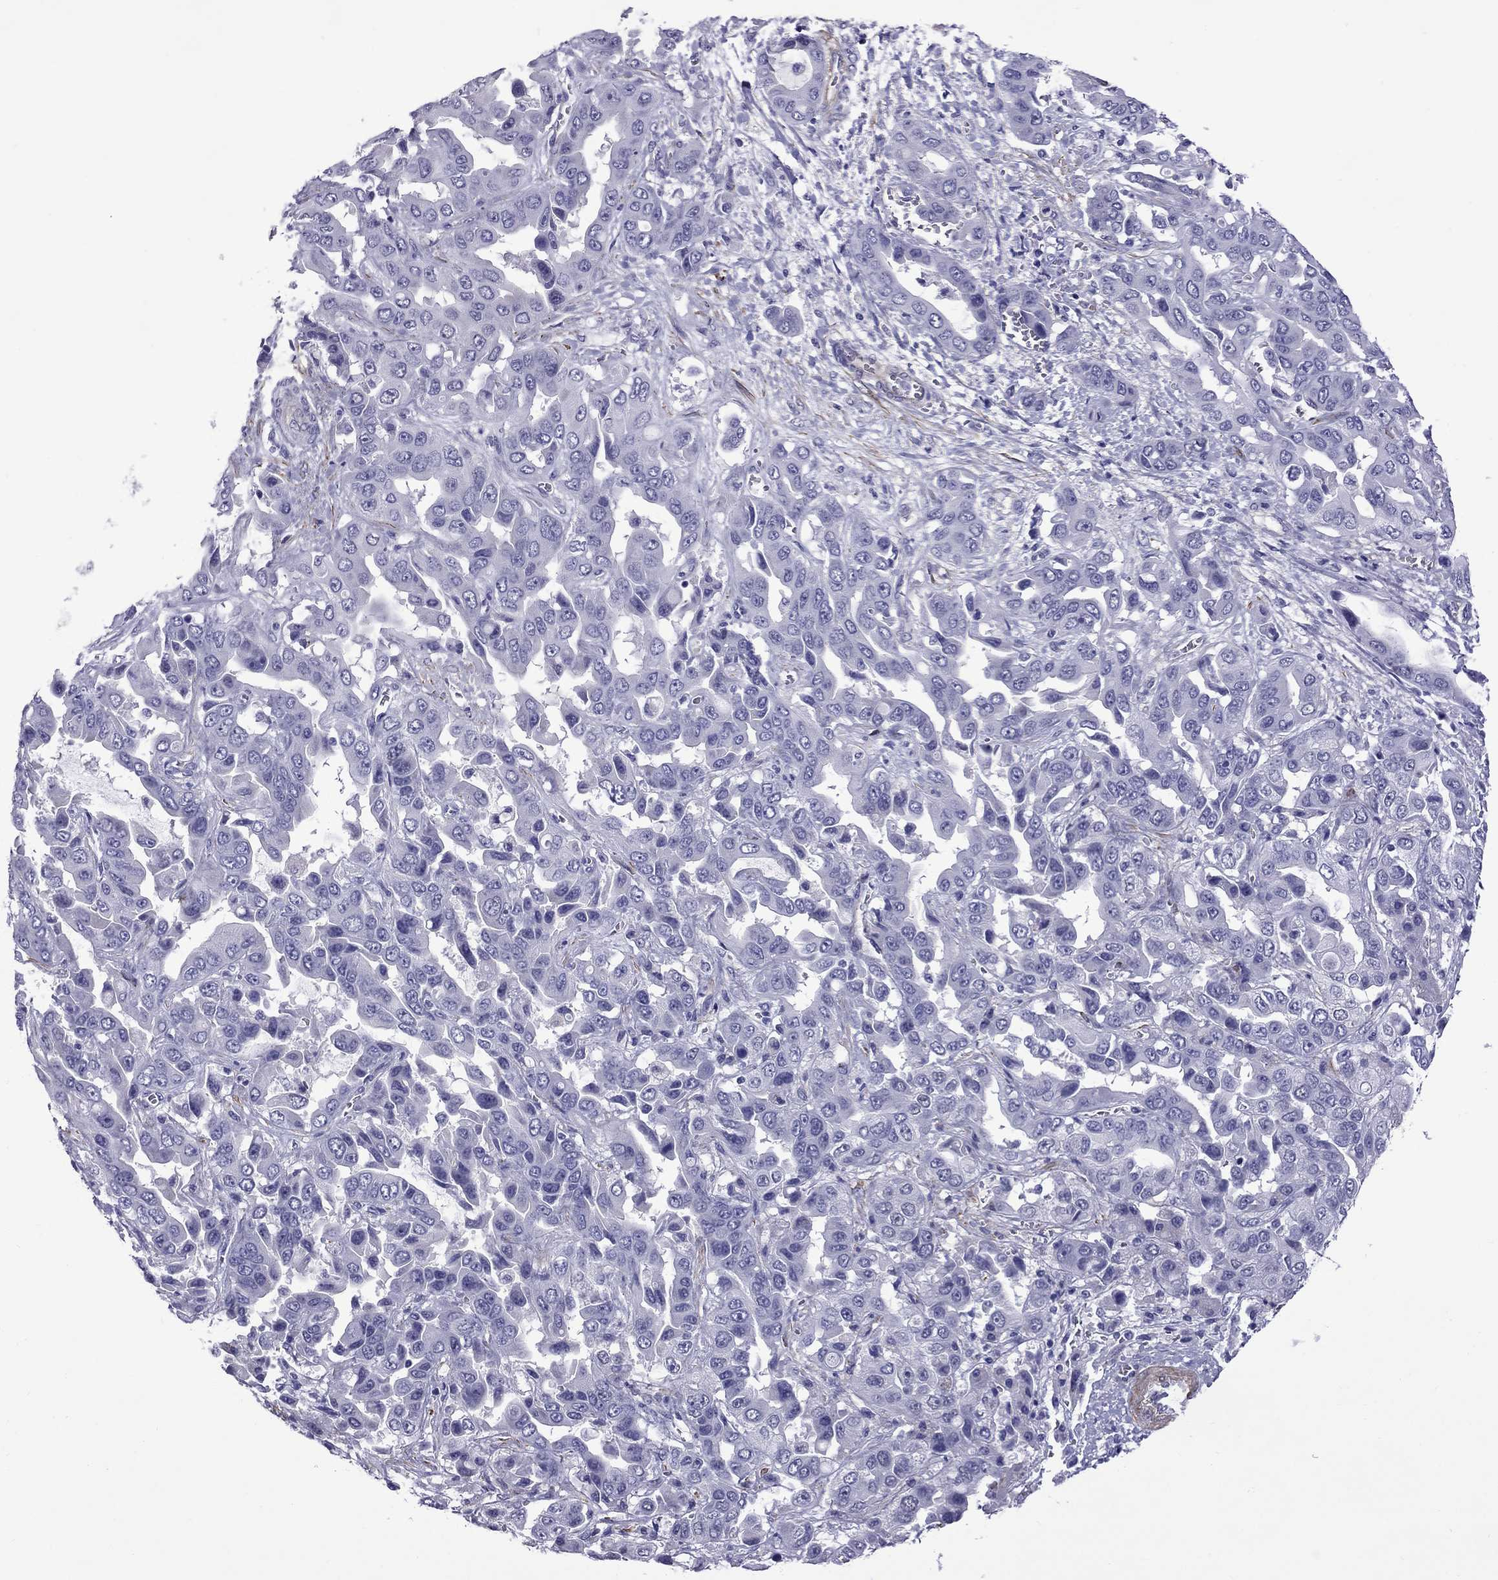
{"staining": {"intensity": "negative", "quantity": "none", "location": "none"}, "tissue": "liver cancer", "cell_type": "Tumor cells", "image_type": "cancer", "snomed": [{"axis": "morphology", "description": "Cholangiocarcinoma"}, {"axis": "topography", "description": "Liver"}], "caption": "Tumor cells are negative for brown protein staining in liver cancer (cholangiocarcinoma).", "gene": "CHRNA5", "patient": {"sex": "female", "age": 52}}